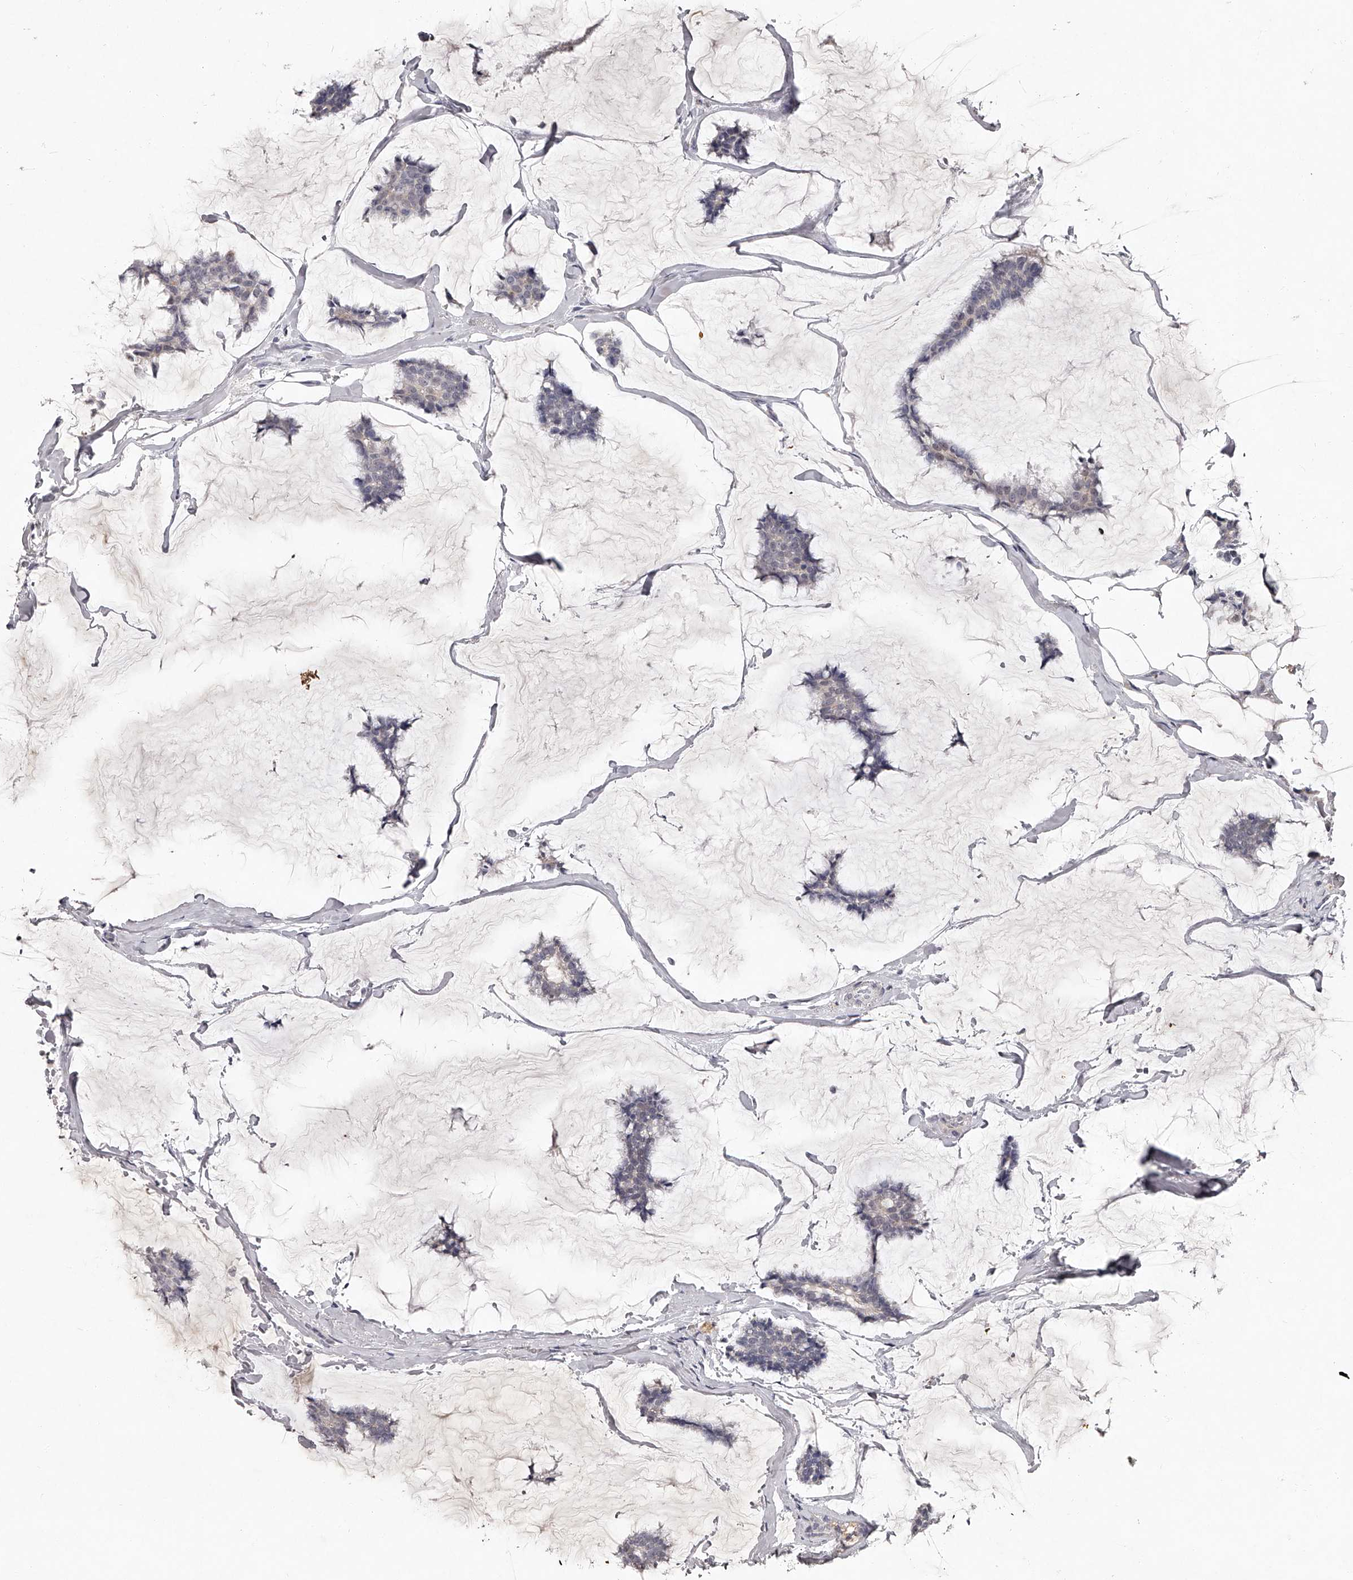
{"staining": {"intensity": "negative", "quantity": "none", "location": "none"}, "tissue": "breast cancer", "cell_type": "Tumor cells", "image_type": "cancer", "snomed": [{"axis": "morphology", "description": "Duct carcinoma"}, {"axis": "topography", "description": "Breast"}], "caption": "Immunohistochemistry (IHC) histopathology image of human breast intraductal carcinoma stained for a protein (brown), which shows no staining in tumor cells. (DAB (3,3'-diaminobenzidine) IHC, high magnification).", "gene": "NT5DC1", "patient": {"sex": "female", "age": 93}}